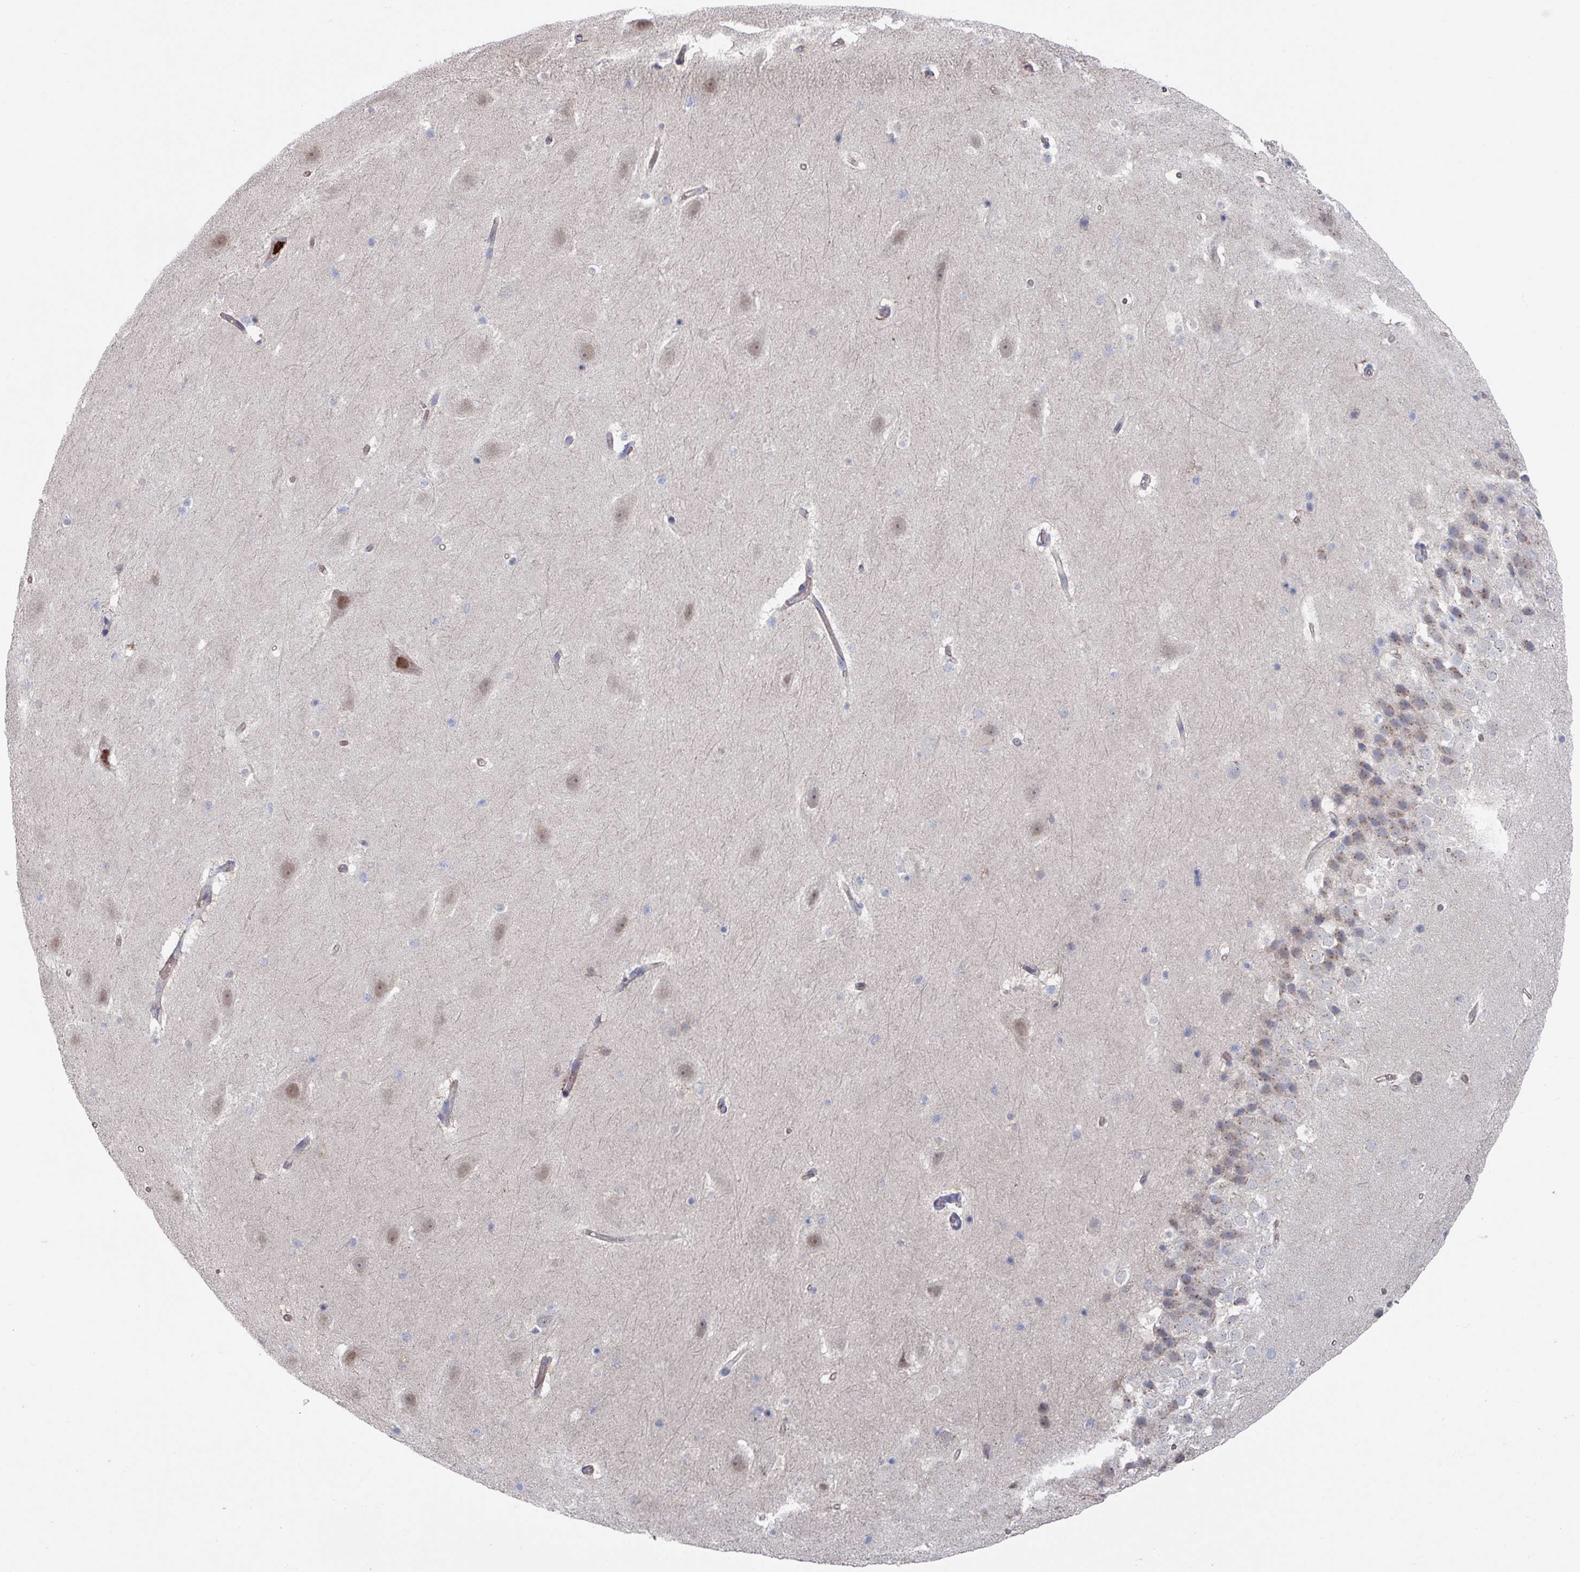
{"staining": {"intensity": "negative", "quantity": "none", "location": "none"}, "tissue": "hippocampus", "cell_type": "Glial cells", "image_type": "normal", "snomed": [{"axis": "morphology", "description": "Normal tissue, NOS"}, {"axis": "topography", "description": "Hippocampus"}], "caption": "IHC photomicrograph of normal hippocampus stained for a protein (brown), which displays no staining in glial cells. (Brightfield microscopy of DAB immunohistochemistry (IHC) at high magnification).", "gene": "EFL1", "patient": {"sex": "male", "age": 37}}